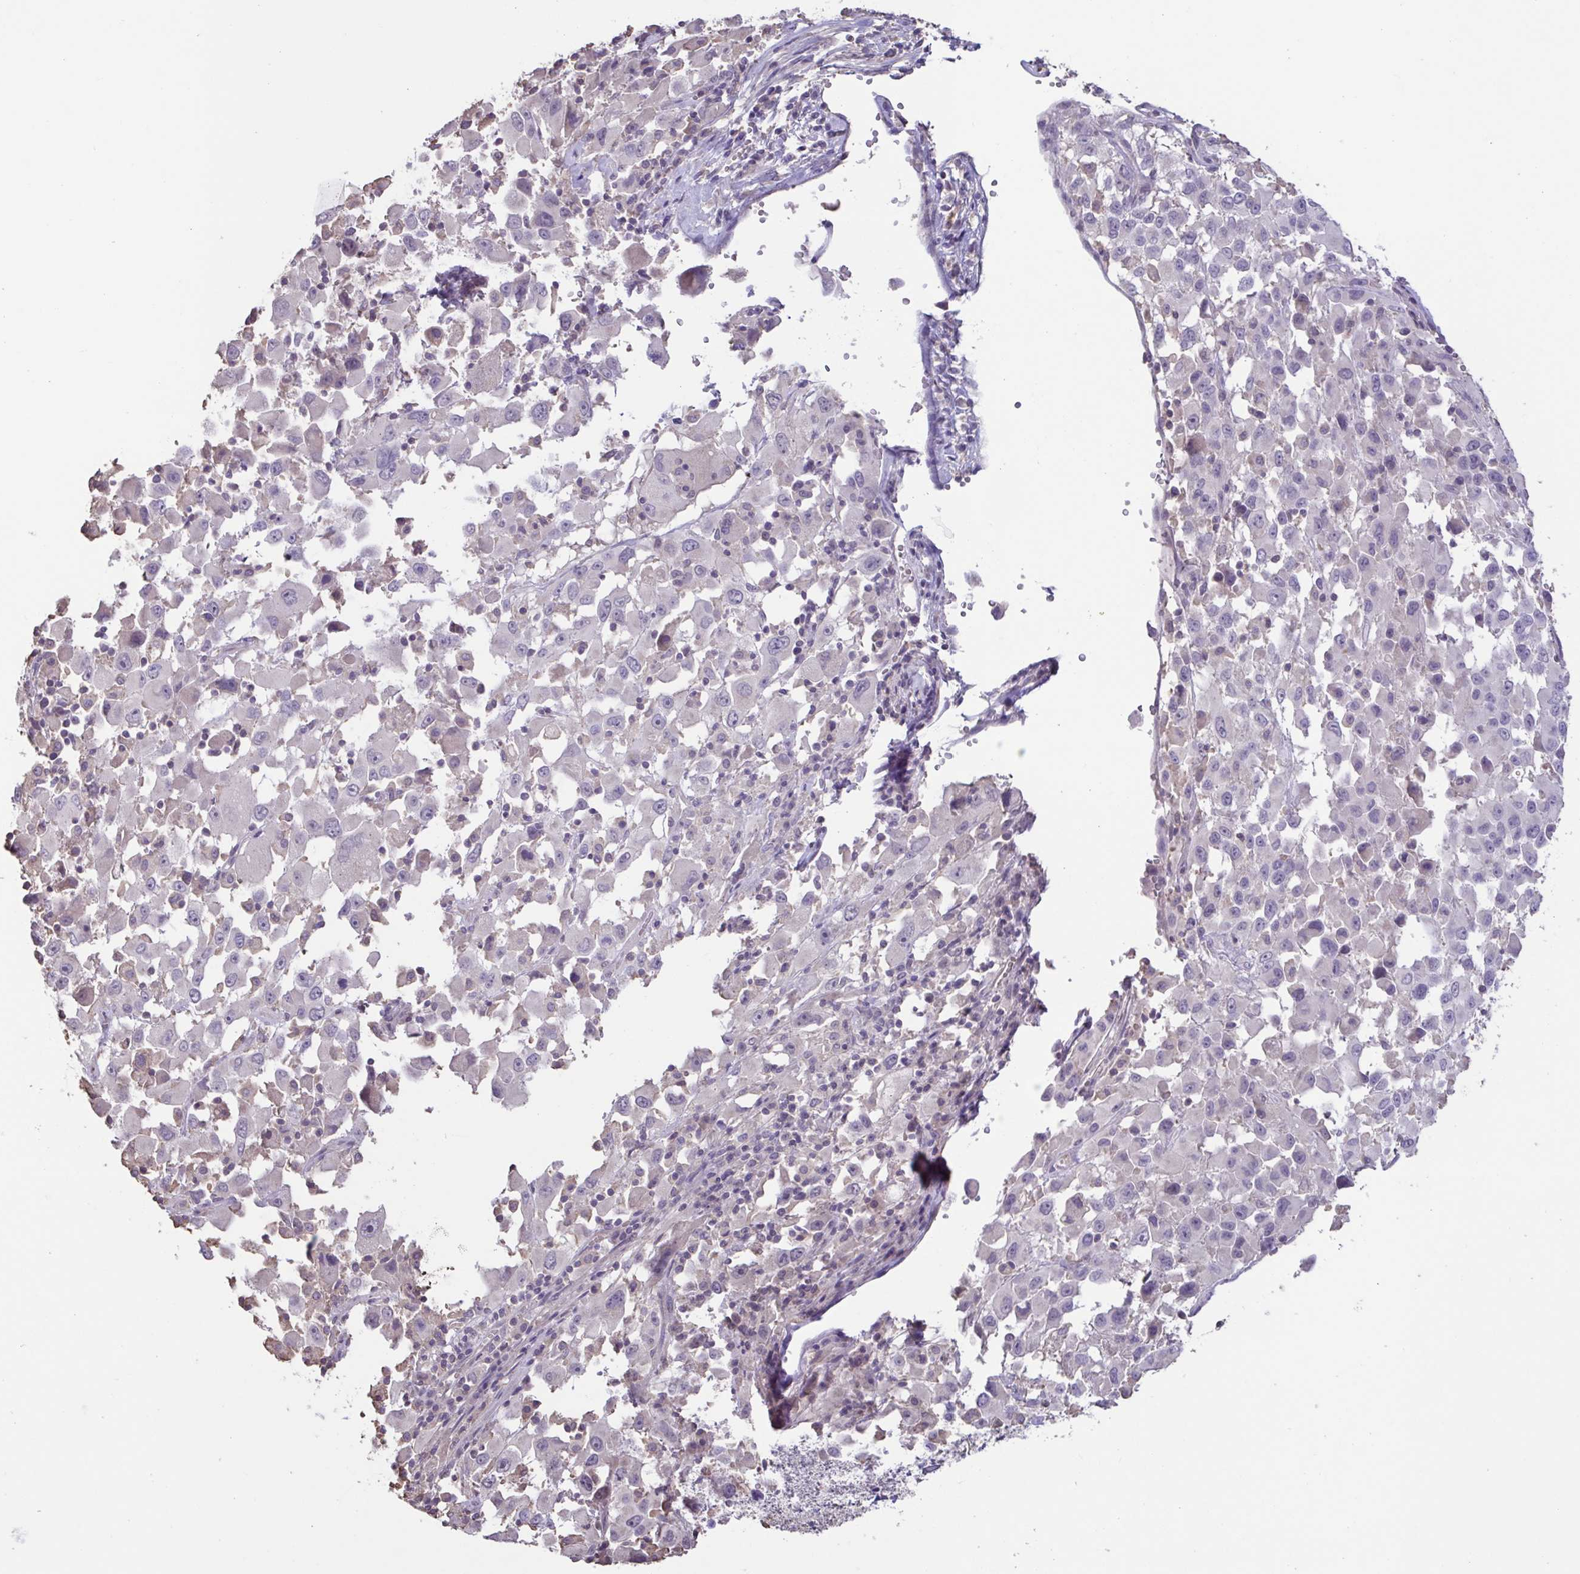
{"staining": {"intensity": "negative", "quantity": "none", "location": "none"}, "tissue": "melanoma", "cell_type": "Tumor cells", "image_type": "cancer", "snomed": [{"axis": "morphology", "description": "Malignant melanoma, Metastatic site"}, {"axis": "topography", "description": "Soft tissue"}], "caption": "DAB (3,3'-diaminobenzidine) immunohistochemical staining of human malignant melanoma (metastatic site) displays no significant positivity in tumor cells.", "gene": "ACTRT2", "patient": {"sex": "male", "age": 50}}